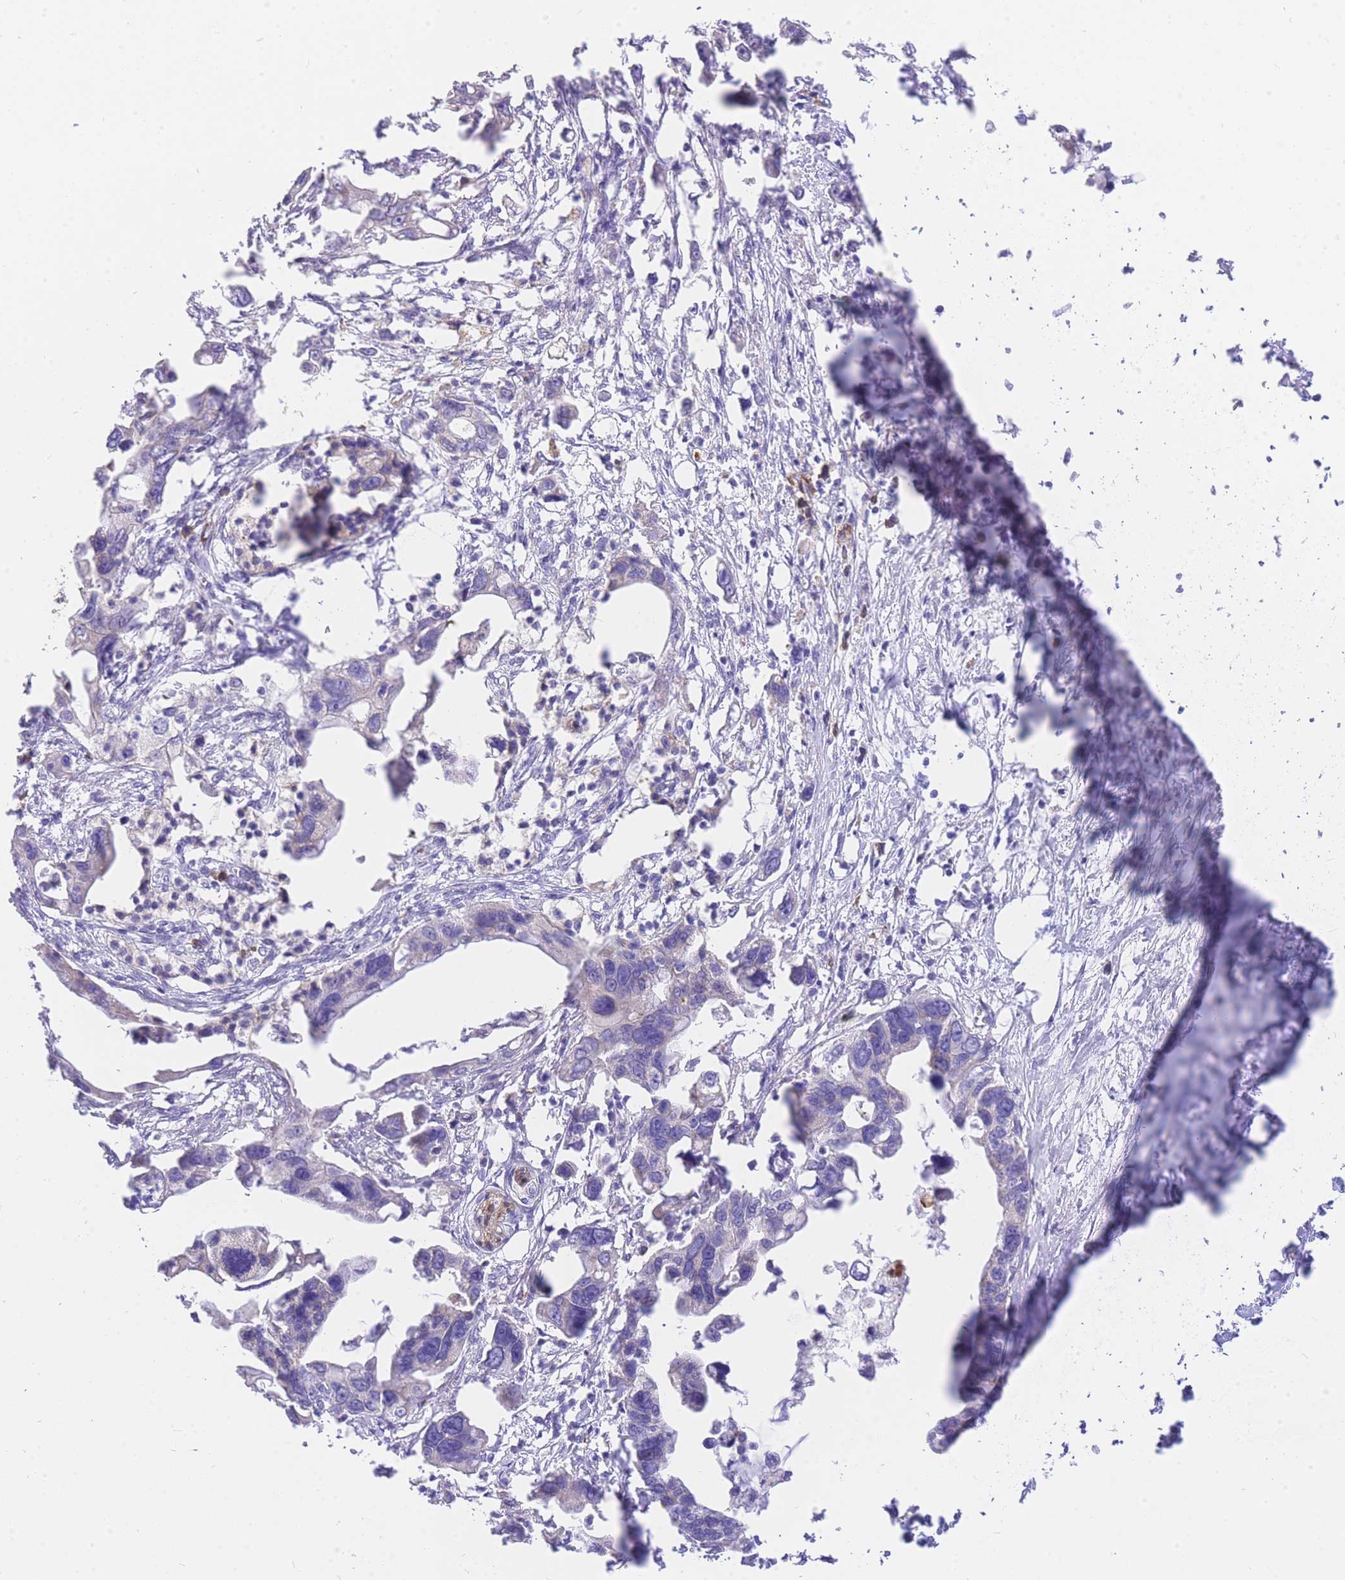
{"staining": {"intensity": "negative", "quantity": "none", "location": "none"}, "tissue": "pancreatic cancer", "cell_type": "Tumor cells", "image_type": "cancer", "snomed": [{"axis": "morphology", "description": "Adenocarcinoma, NOS"}, {"axis": "topography", "description": "Pancreas"}], "caption": "Photomicrograph shows no significant protein expression in tumor cells of pancreatic adenocarcinoma.", "gene": "C2orf88", "patient": {"sex": "female", "age": 83}}